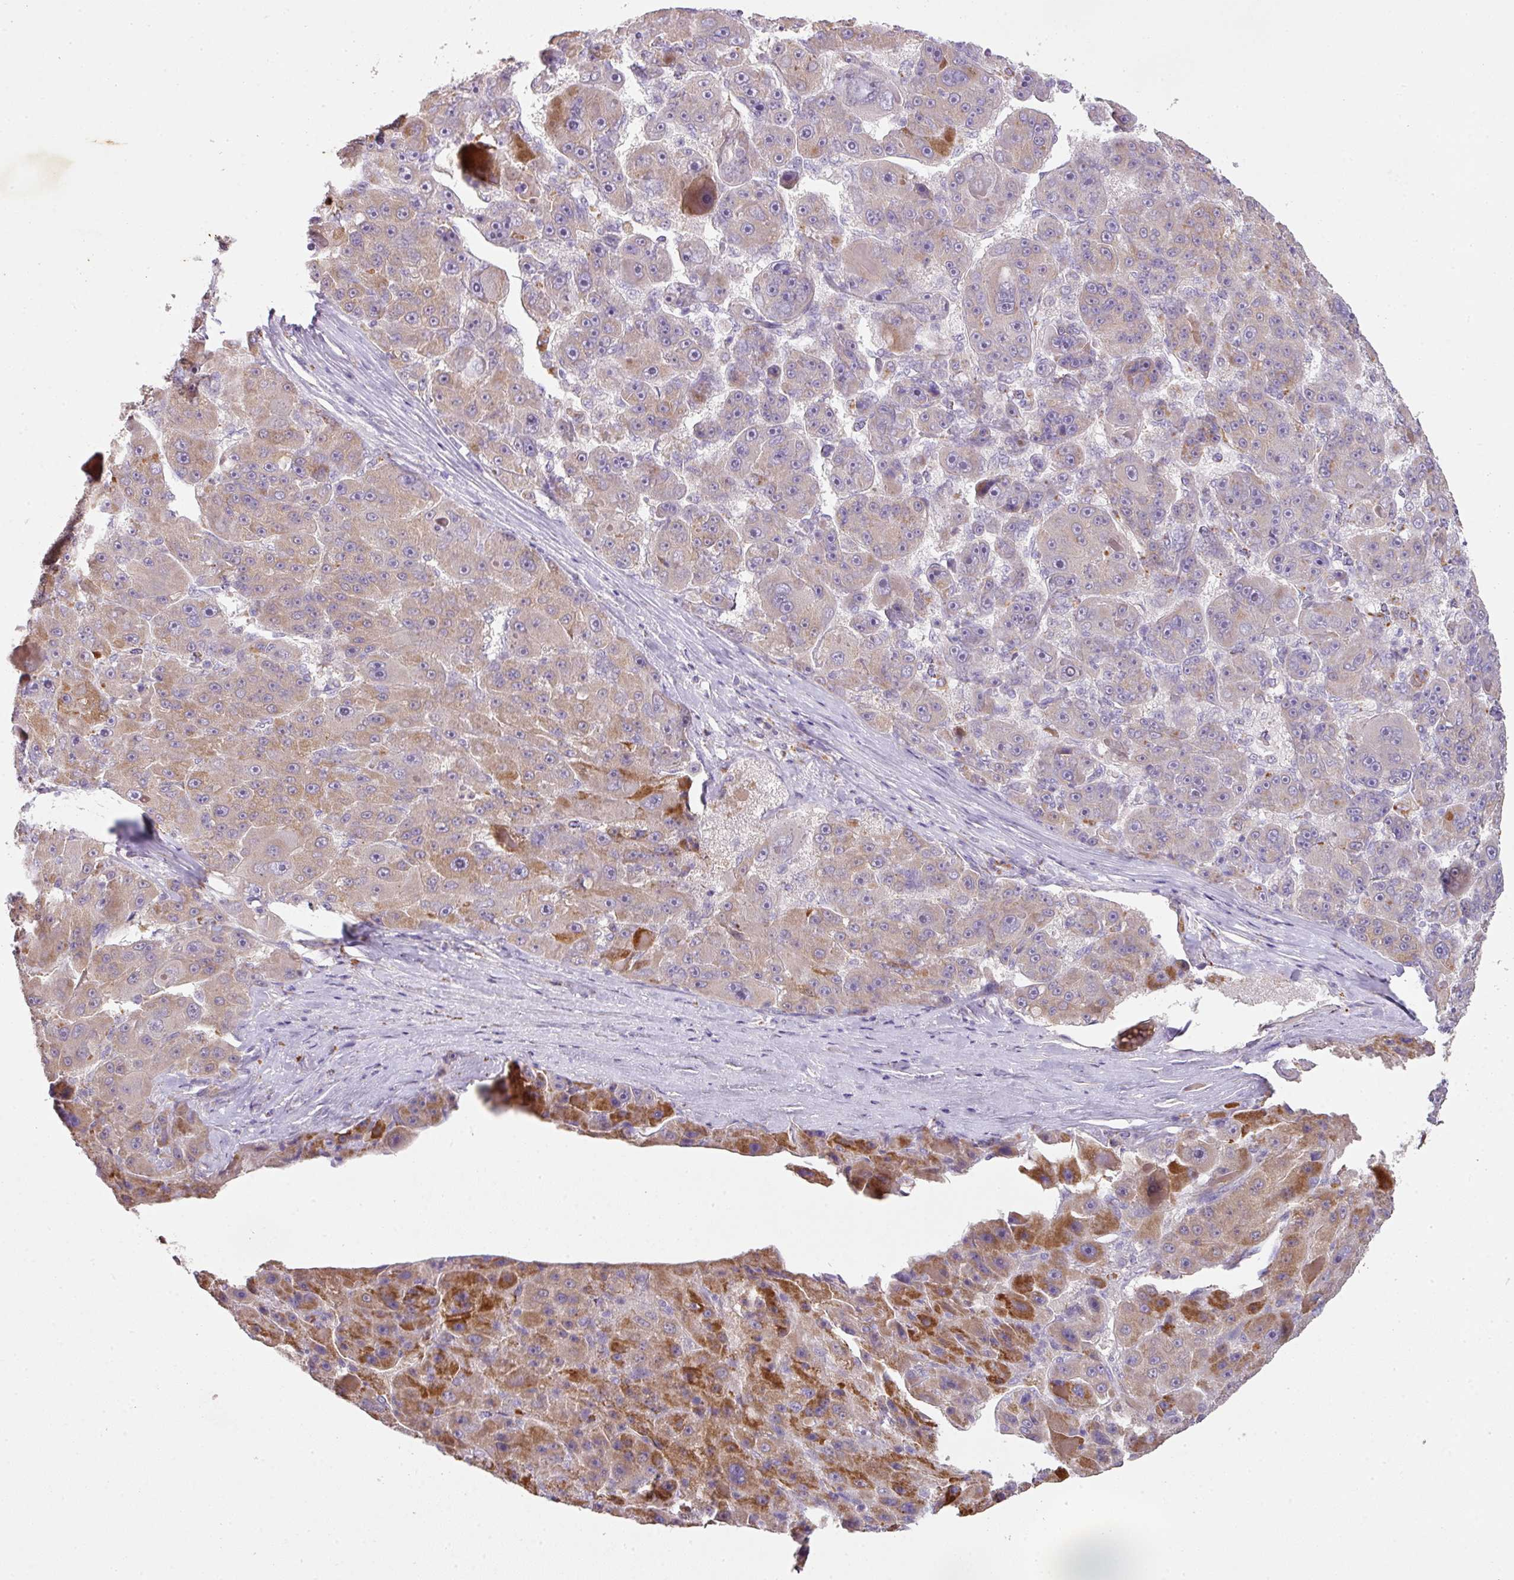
{"staining": {"intensity": "moderate", "quantity": "25%-75%", "location": "cytoplasmic/membranous"}, "tissue": "liver cancer", "cell_type": "Tumor cells", "image_type": "cancer", "snomed": [{"axis": "morphology", "description": "Carcinoma, Hepatocellular, NOS"}, {"axis": "topography", "description": "Liver"}], "caption": "A medium amount of moderate cytoplasmic/membranous staining is appreciated in approximately 25%-75% of tumor cells in liver hepatocellular carcinoma tissue. (IHC, brightfield microscopy, high magnification).", "gene": "ZNF266", "patient": {"sex": "male", "age": 76}}